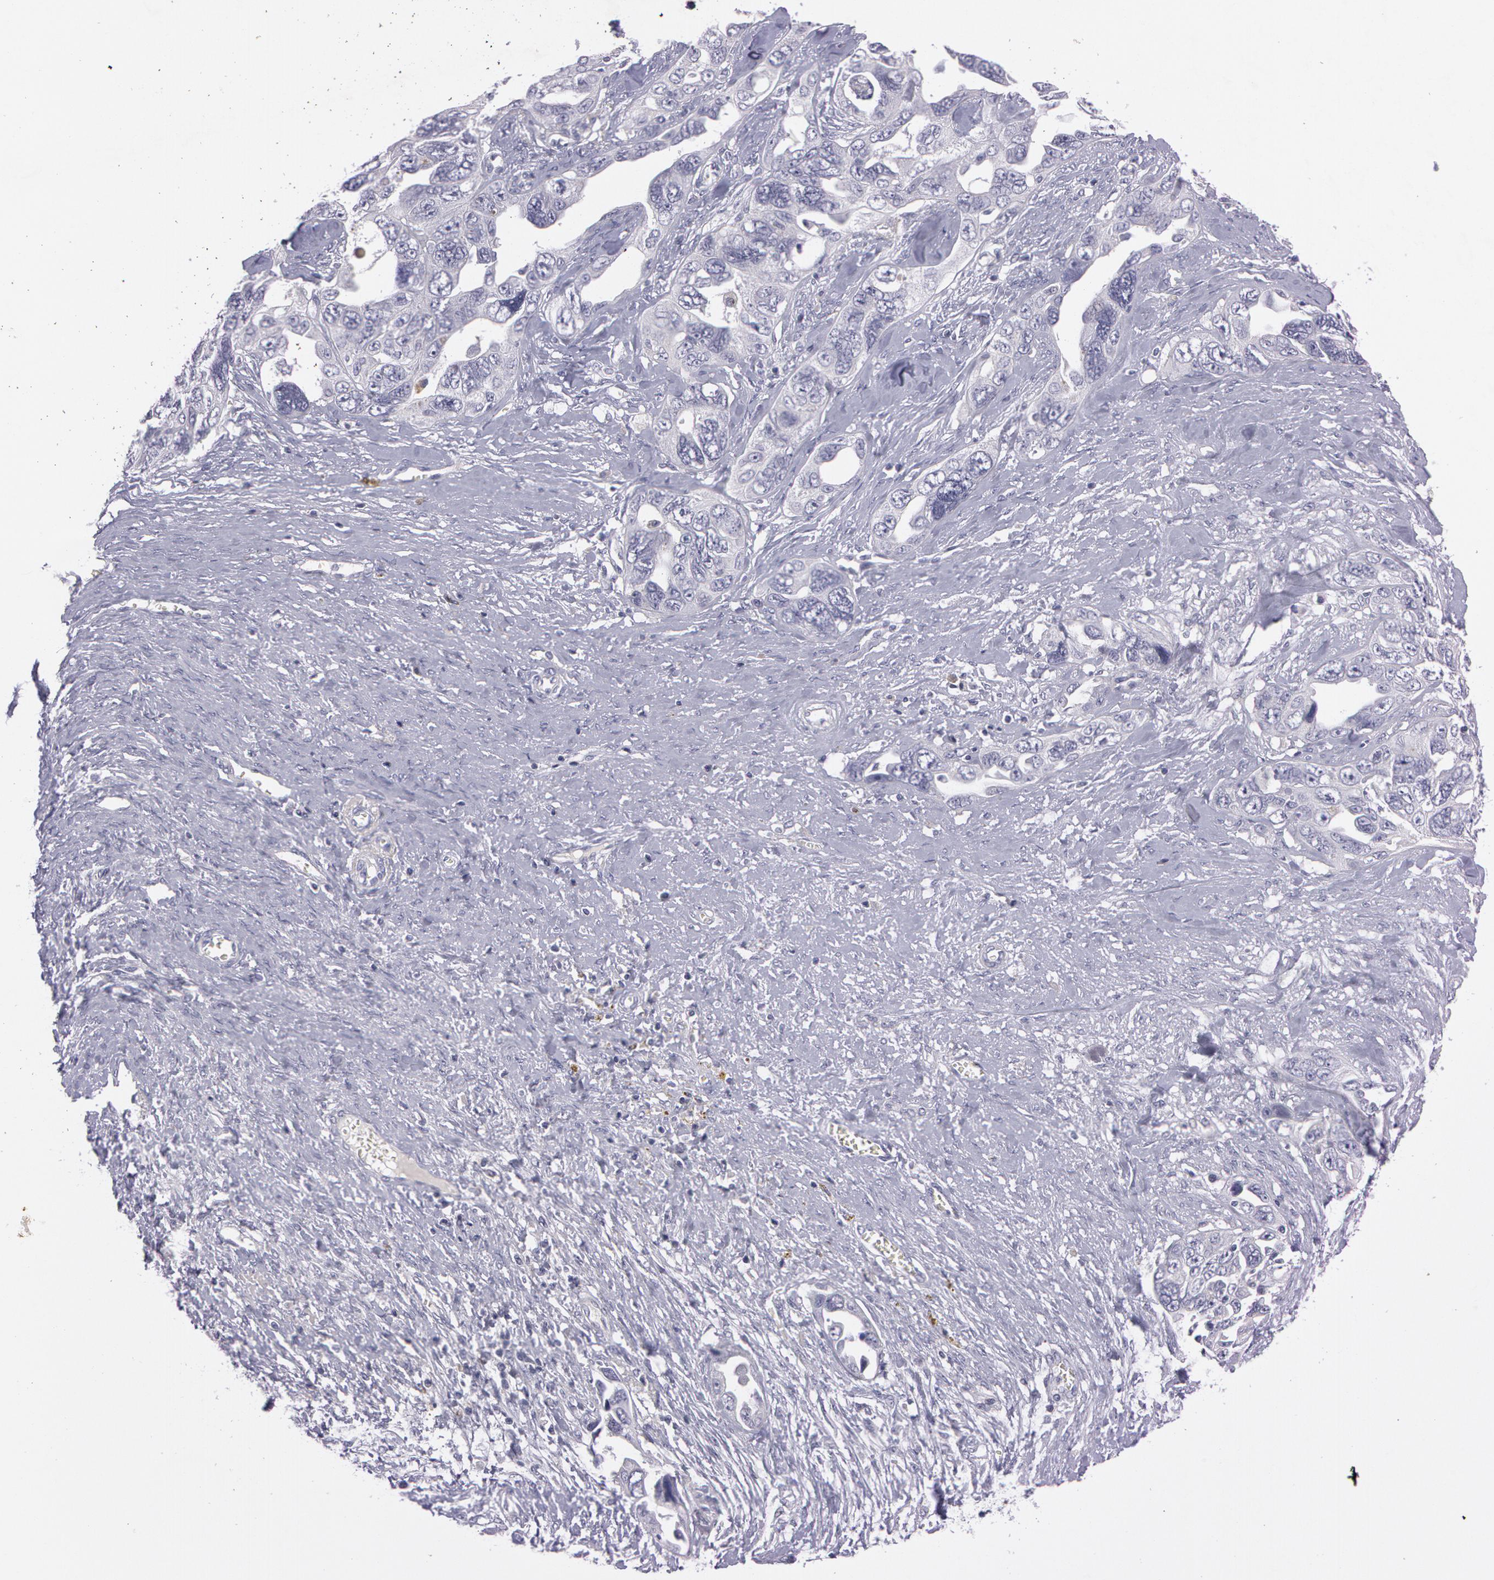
{"staining": {"intensity": "negative", "quantity": "none", "location": "none"}, "tissue": "ovarian cancer", "cell_type": "Tumor cells", "image_type": "cancer", "snomed": [{"axis": "morphology", "description": "Cystadenocarcinoma, serous, NOS"}, {"axis": "topography", "description": "Ovary"}], "caption": "Immunohistochemistry photomicrograph of ovarian serous cystadenocarcinoma stained for a protein (brown), which demonstrates no expression in tumor cells.", "gene": "MXRA5", "patient": {"sex": "female", "age": 63}}